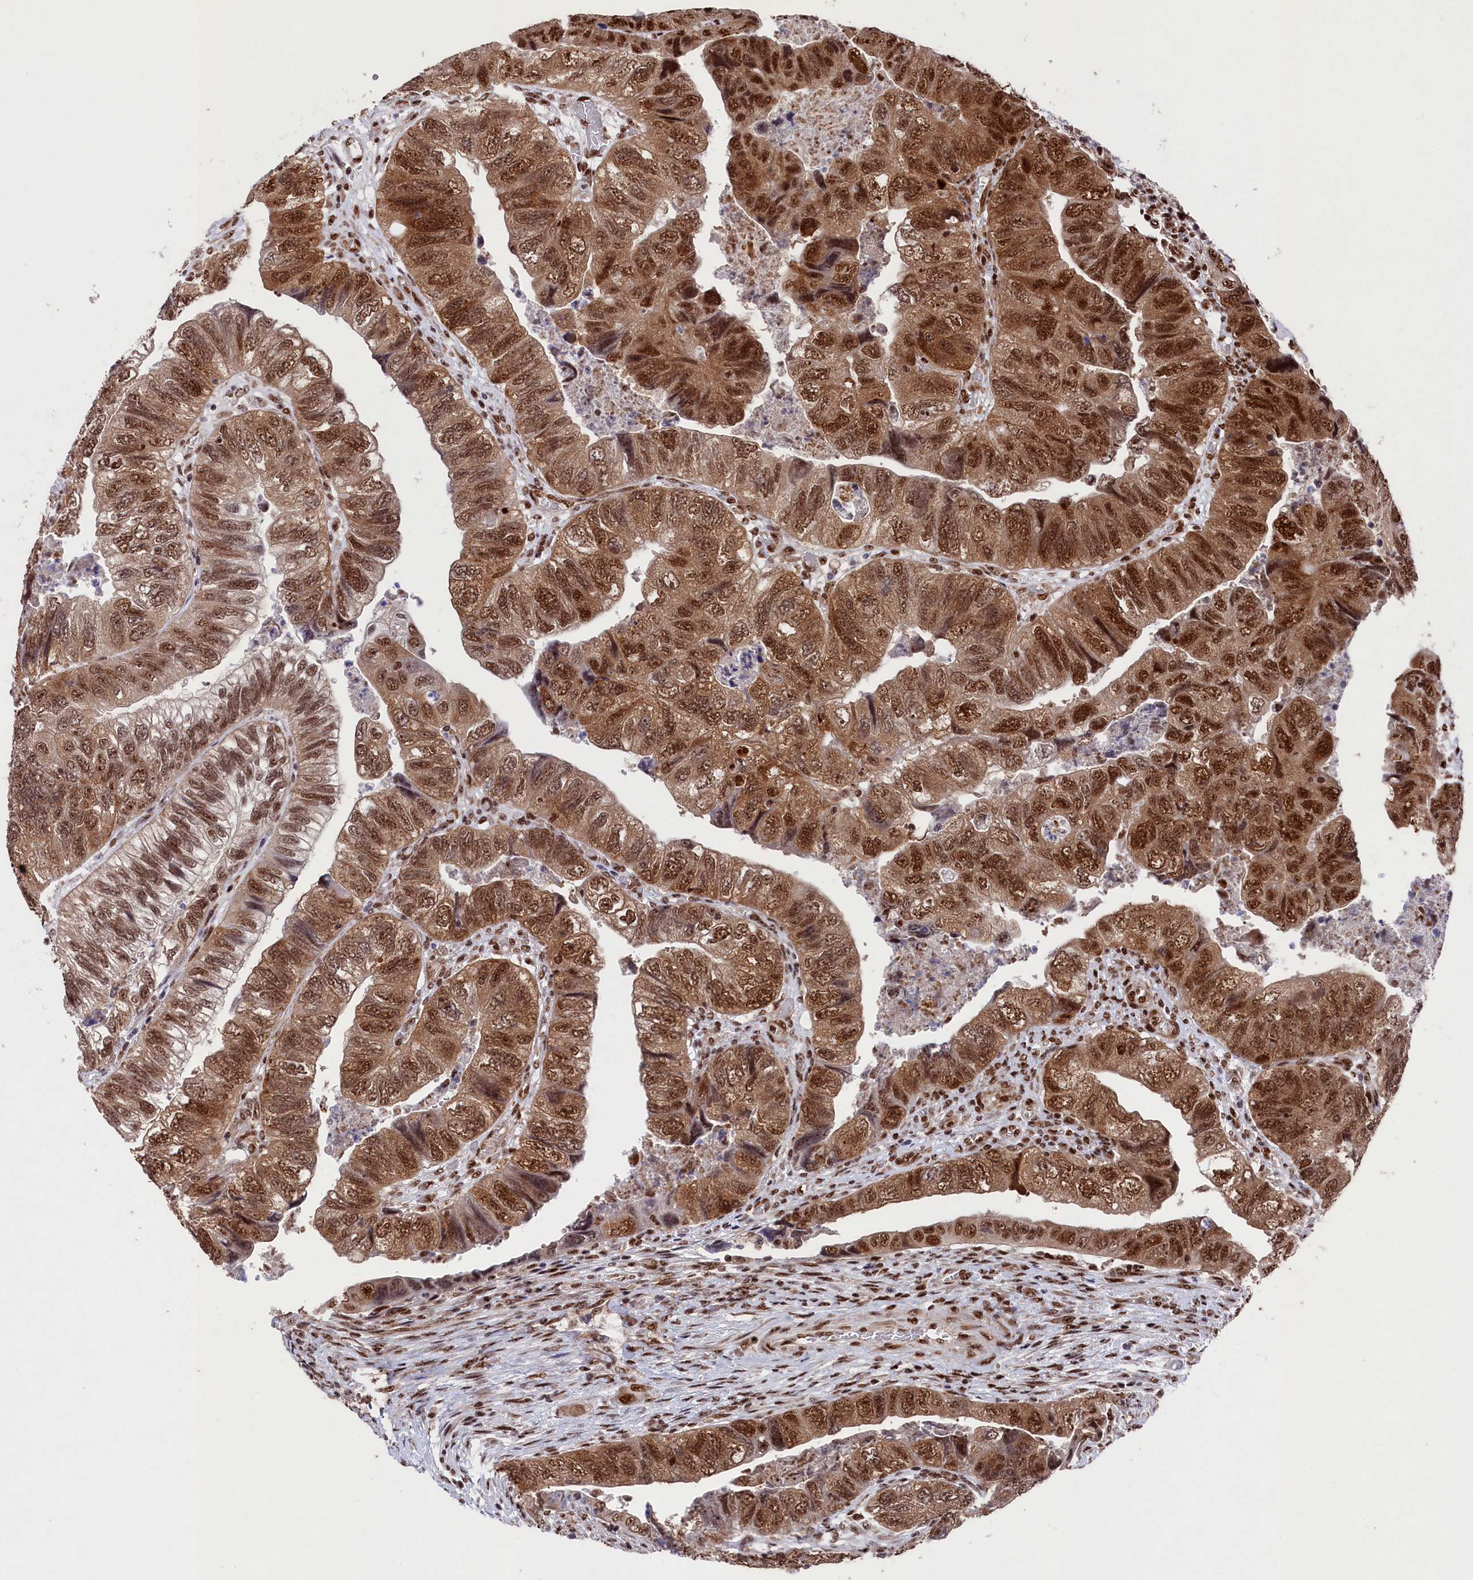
{"staining": {"intensity": "strong", "quantity": ">75%", "location": "cytoplasmic/membranous,nuclear"}, "tissue": "colorectal cancer", "cell_type": "Tumor cells", "image_type": "cancer", "snomed": [{"axis": "morphology", "description": "Adenocarcinoma, NOS"}, {"axis": "topography", "description": "Rectum"}], "caption": "An immunohistochemistry (IHC) histopathology image of tumor tissue is shown. Protein staining in brown shows strong cytoplasmic/membranous and nuclear positivity in colorectal cancer within tumor cells.", "gene": "PRPF31", "patient": {"sex": "male", "age": 63}}